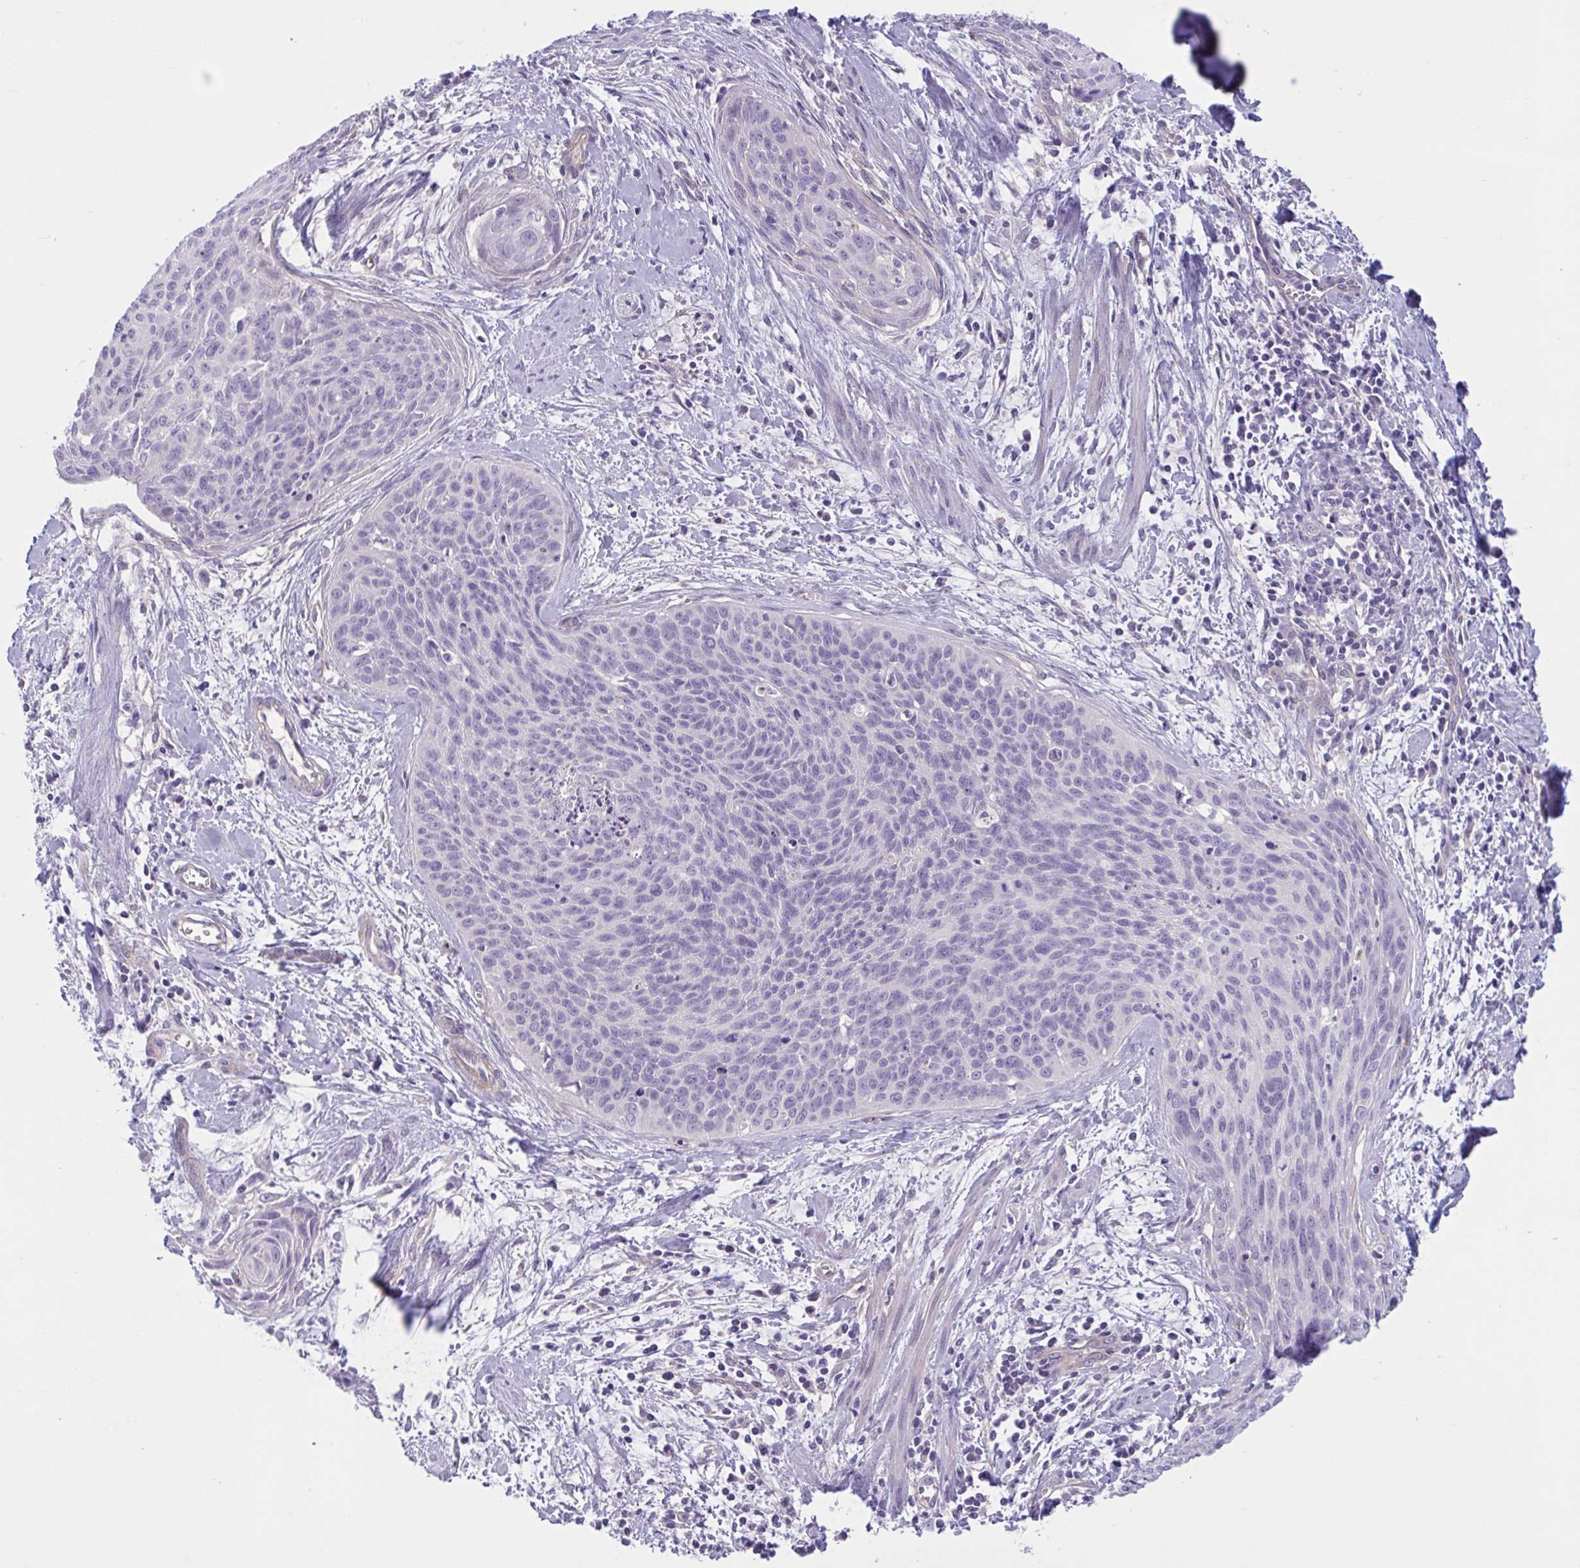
{"staining": {"intensity": "negative", "quantity": "none", "location": "none"}, "tissue": "cervical cancer", "cell_type": "Tumor cells", "image_type": "cancer", "snomed": [{"axis": "morphology", "description": "Squamous cell carcinoma, NOS"}, {"axis": "topography", "description": "Cervix"}], "caption": "The immunohistochemistry photomicrograph has no significant positivity in tumor cells of cervical cancer (squamous cell carcinoma) tissue.", "gene": "TTC7B", "patient": {"sex": "female", "age": 55}}